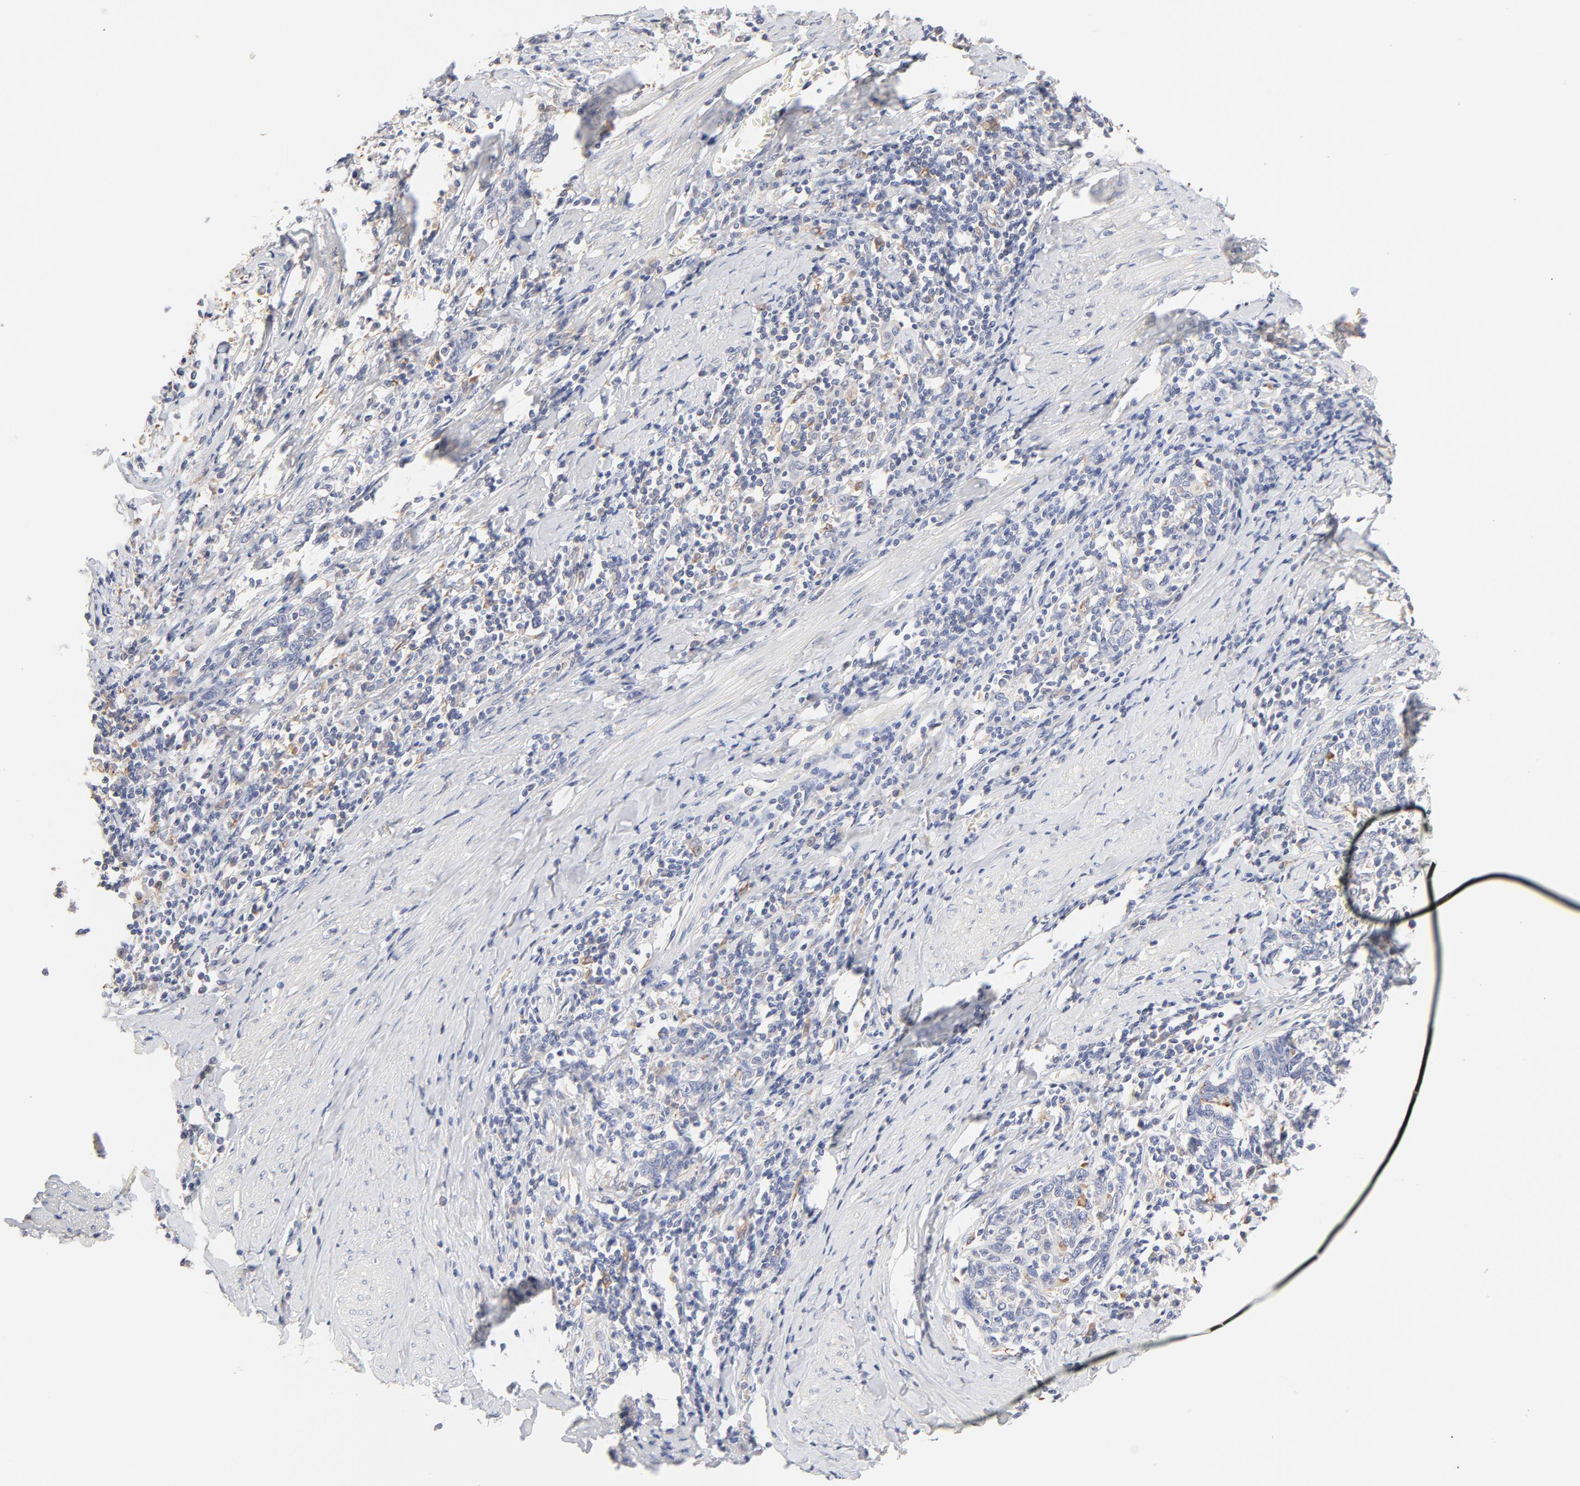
{"staining": {"intensity": "negative", "quantity": "none", "location": "none"}, "tissue": "cervical cancer", "cell_type": "Tumor cells", "image_type": "cancer", "snomed": [{"axis": "morphology", "description": "Squamous cell carcinoma, NOS"}, {"axis": "topography", "description": "Cervix"}], "caption": "The histopathology image displays no significant staining in tumor cells of cervical squamous cell carcinoma.", "gene": "MTERF2", "patient": {"sex": "female", "age": 41}}